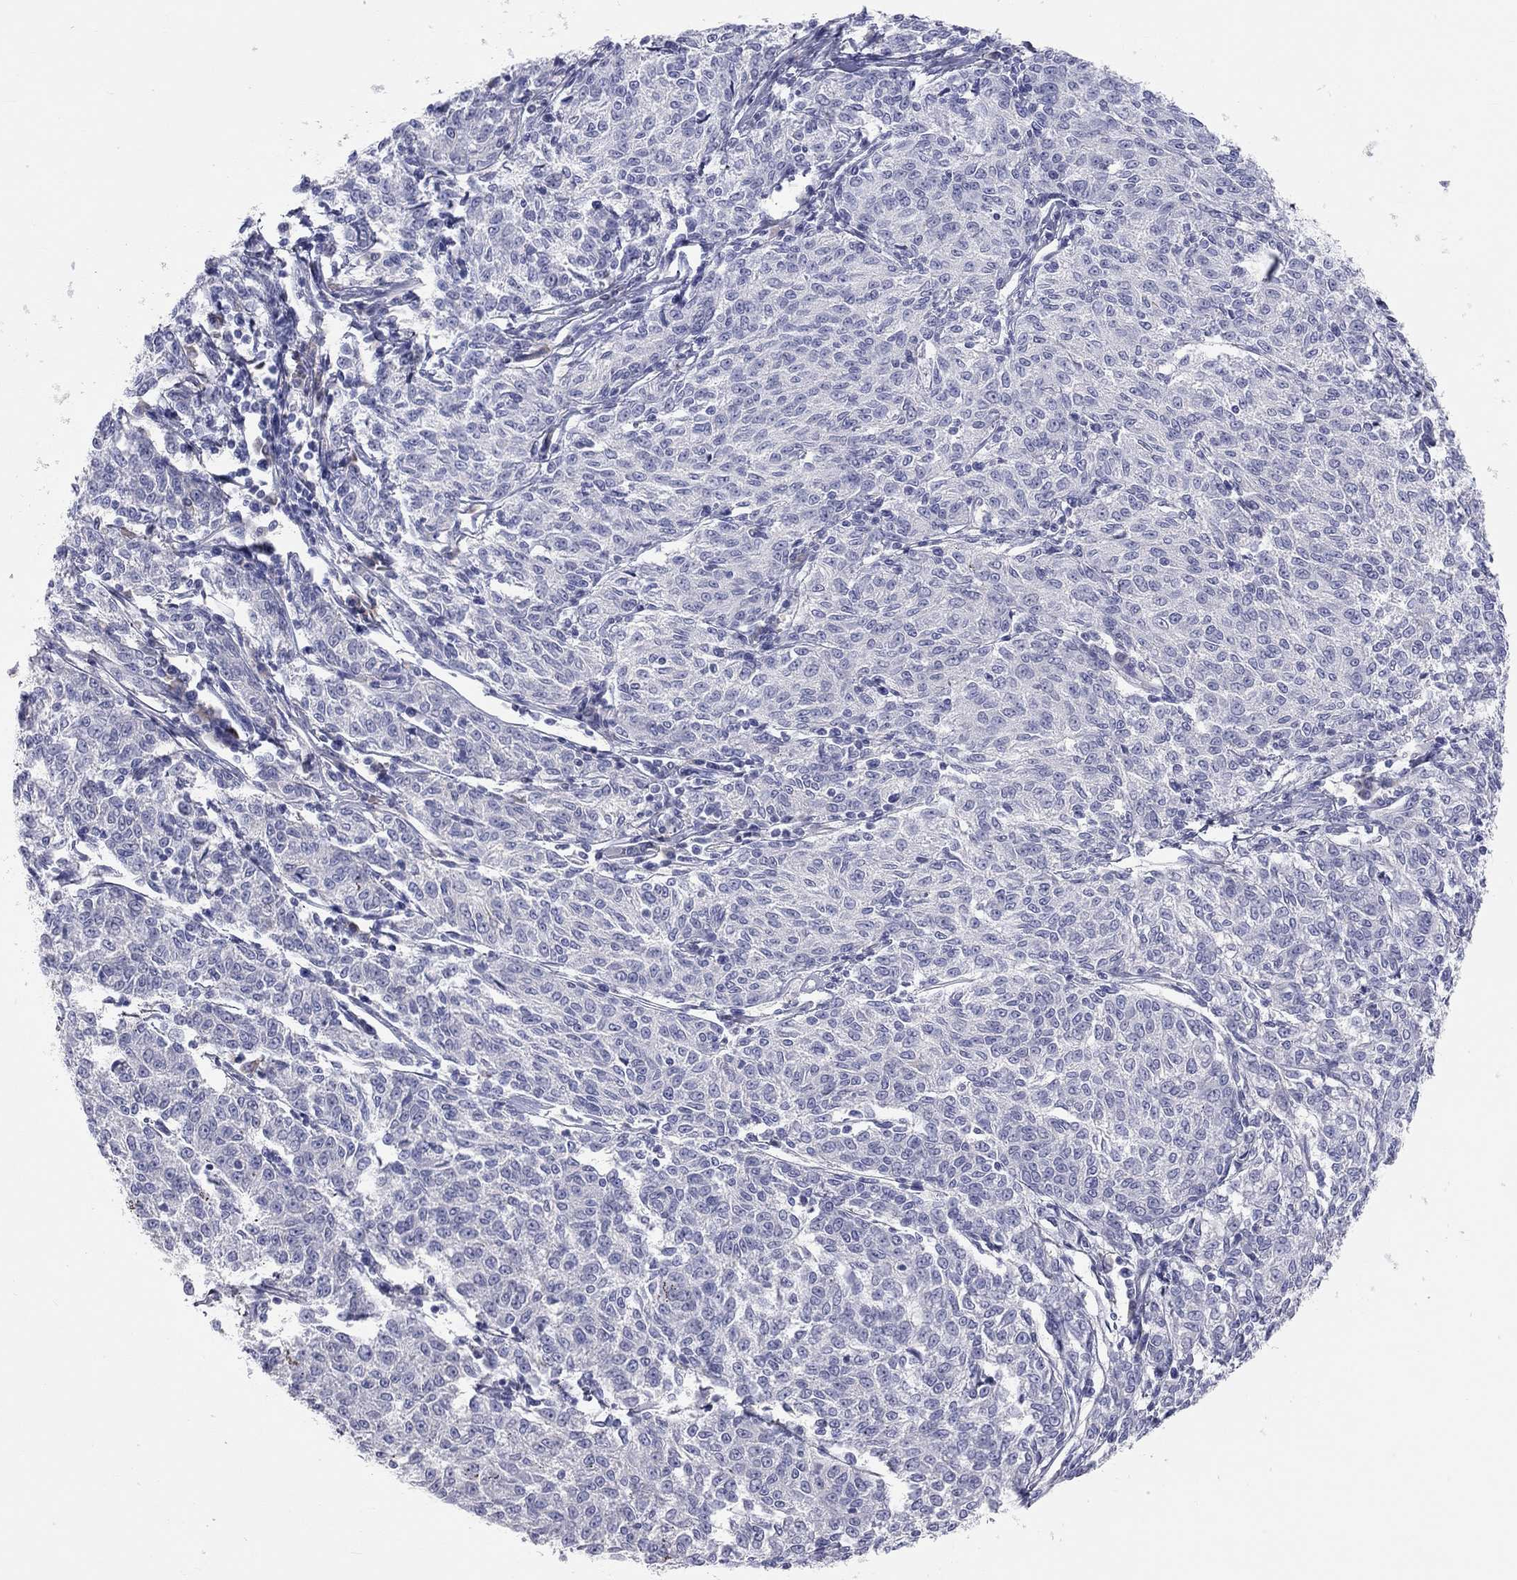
{"staining": {"intensity": "negative", "quantity": "none", "location": "none"}, "tissue": "melanoma", "cell_type": "Tumor cells", "image_type": "cancer", "snomed": [{"axis": "morphology", "description": "Malignant melanoma, NOS"}, {"axis": "topography", "description": "Skin"}], "caption": "High magnification brightfield microscopy of malignant melanoma stained with DAB (brown) and counterstained with hematoxylin (blue): tumor cells show no significant staining.", "gene": "ST7L", "patient": {"sex": "female", "age": 72}}